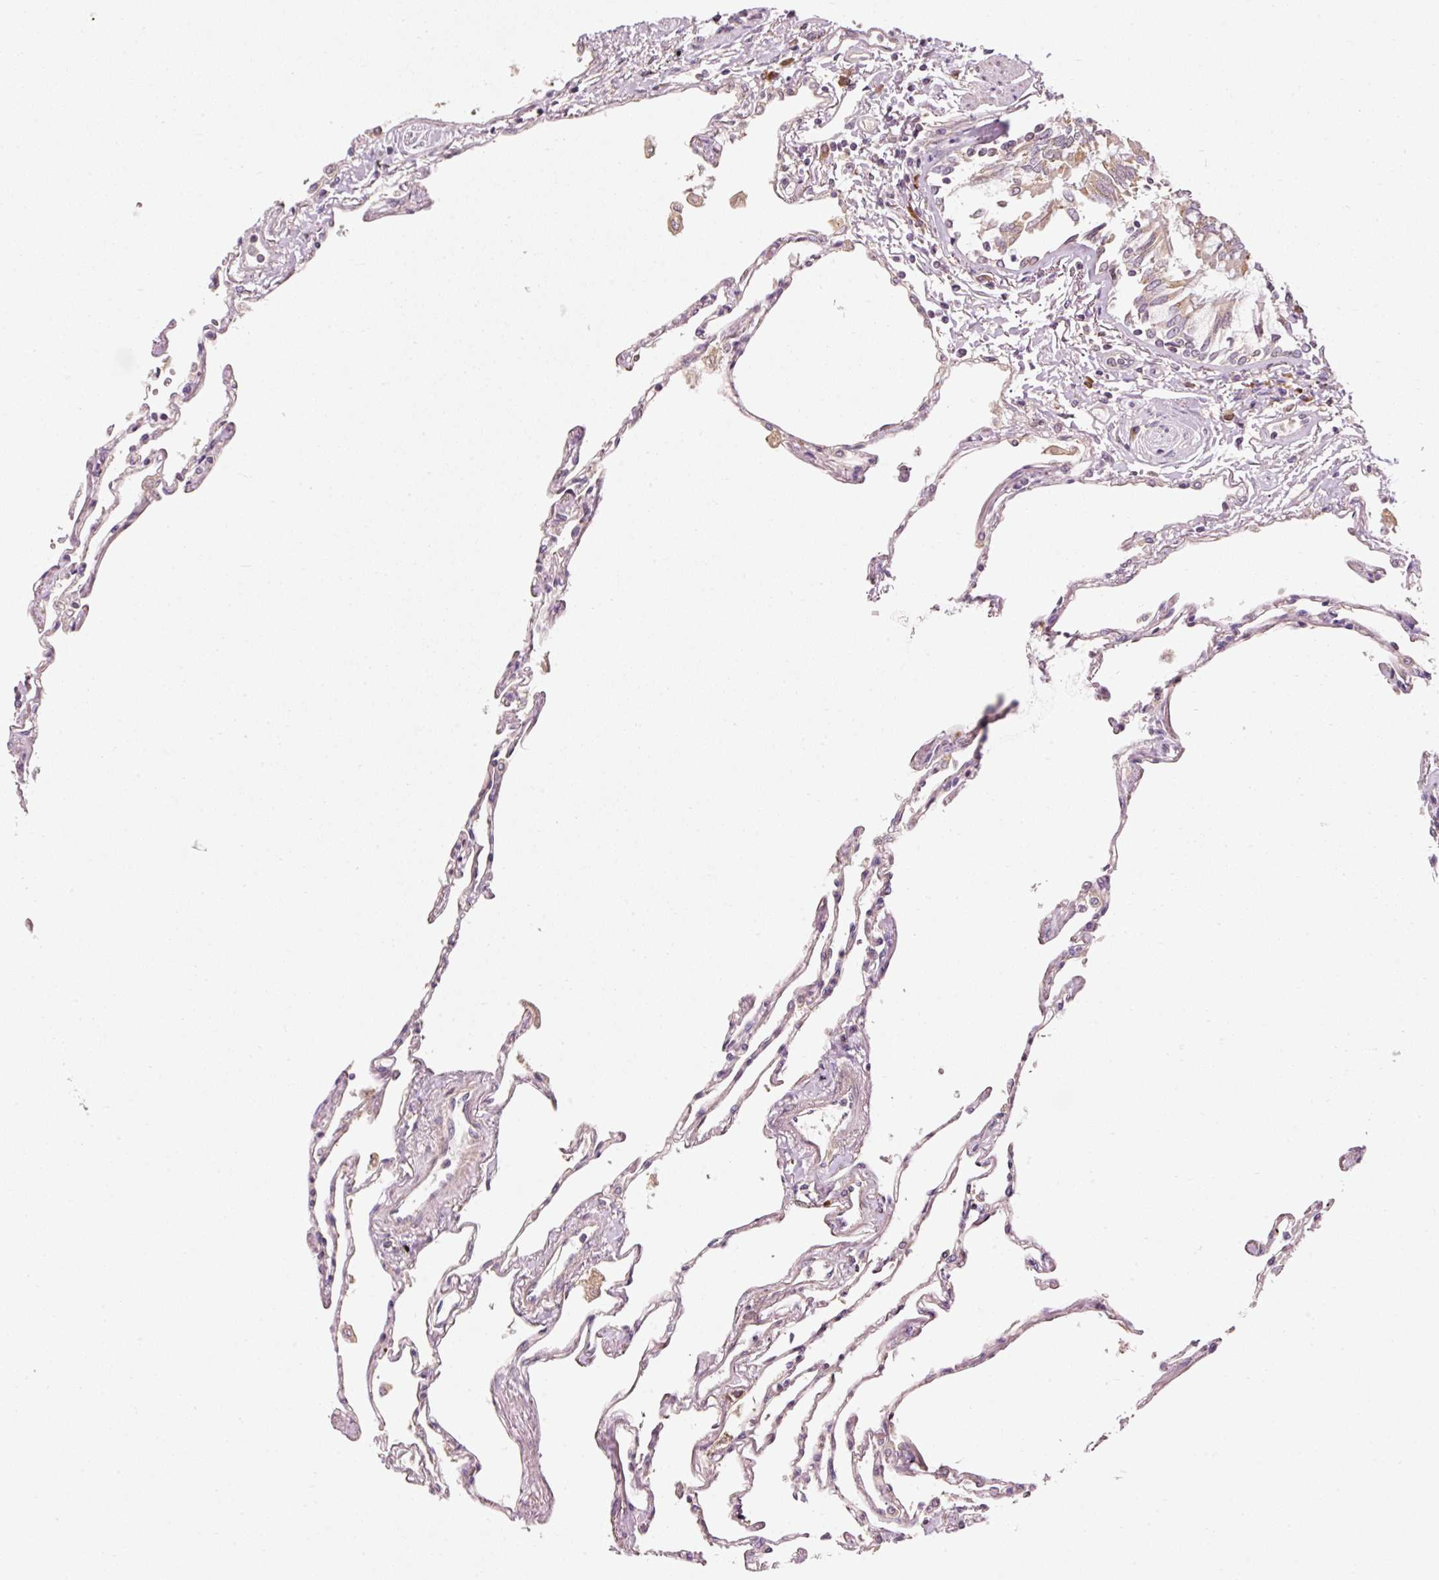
{"staining": {"intensity": "moderate", "quantity": "25%-75%", "location": "cytoplasmic/membranous"}, "tissue": "lung", "cell_type": "Alveolar cells", "image_type": "normal", "snomed": [{"axis": "morphology", "description": "Normal tissue, NOS"}, {"axis": "topography", "description": "Lung"}], "caption": "Protein analysis of unremarkable lung displays moderate cytoplasmic/membranous positivity in about 25%-75% of alveolar cells.", "gene": "NAPA", "patient": {"sex": "female", "age": 67}}